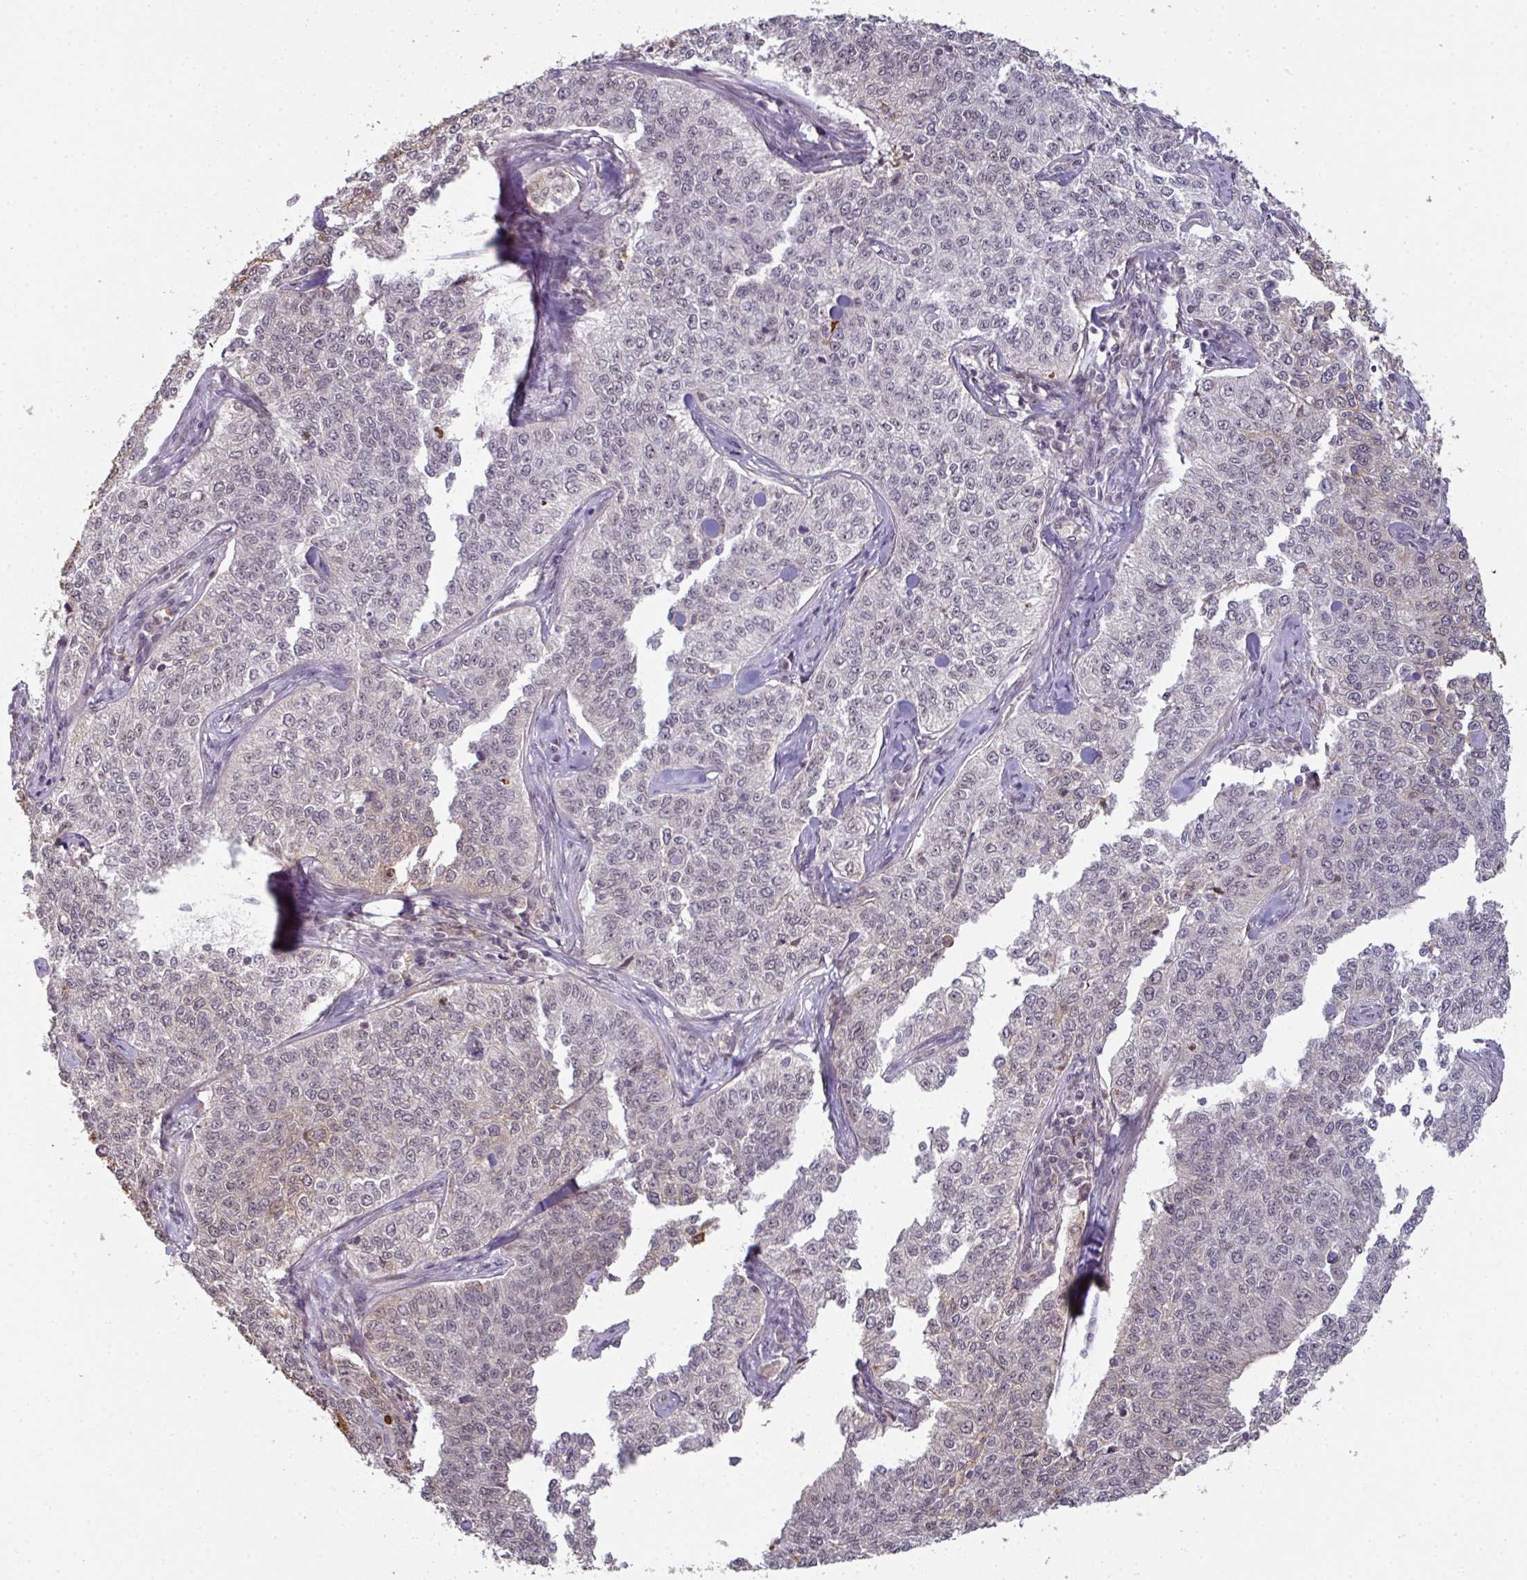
{"staining": {"intensity": "moderate", "quantity": "<25%", "location": "cytoplasmic/membranous"}, "tissue": "cervical cancer", "cell_type": "Tumor cells", "image_type": "cancer", "snomed": [{"axis": "morphology", "description": "Squamous cell carcinoma, NOS"}, {"axis": "topography", "description": "Cervix"}], "caption": "High-power microscopy captured an immunohistochemistry photomicrograph of cervical cancer, revealing moderate cytoplasmic/membranous positivity in about <25% of tumor cells.", "gene": "GTF2H3", "patient": {"sex": "female", "age": 35}}